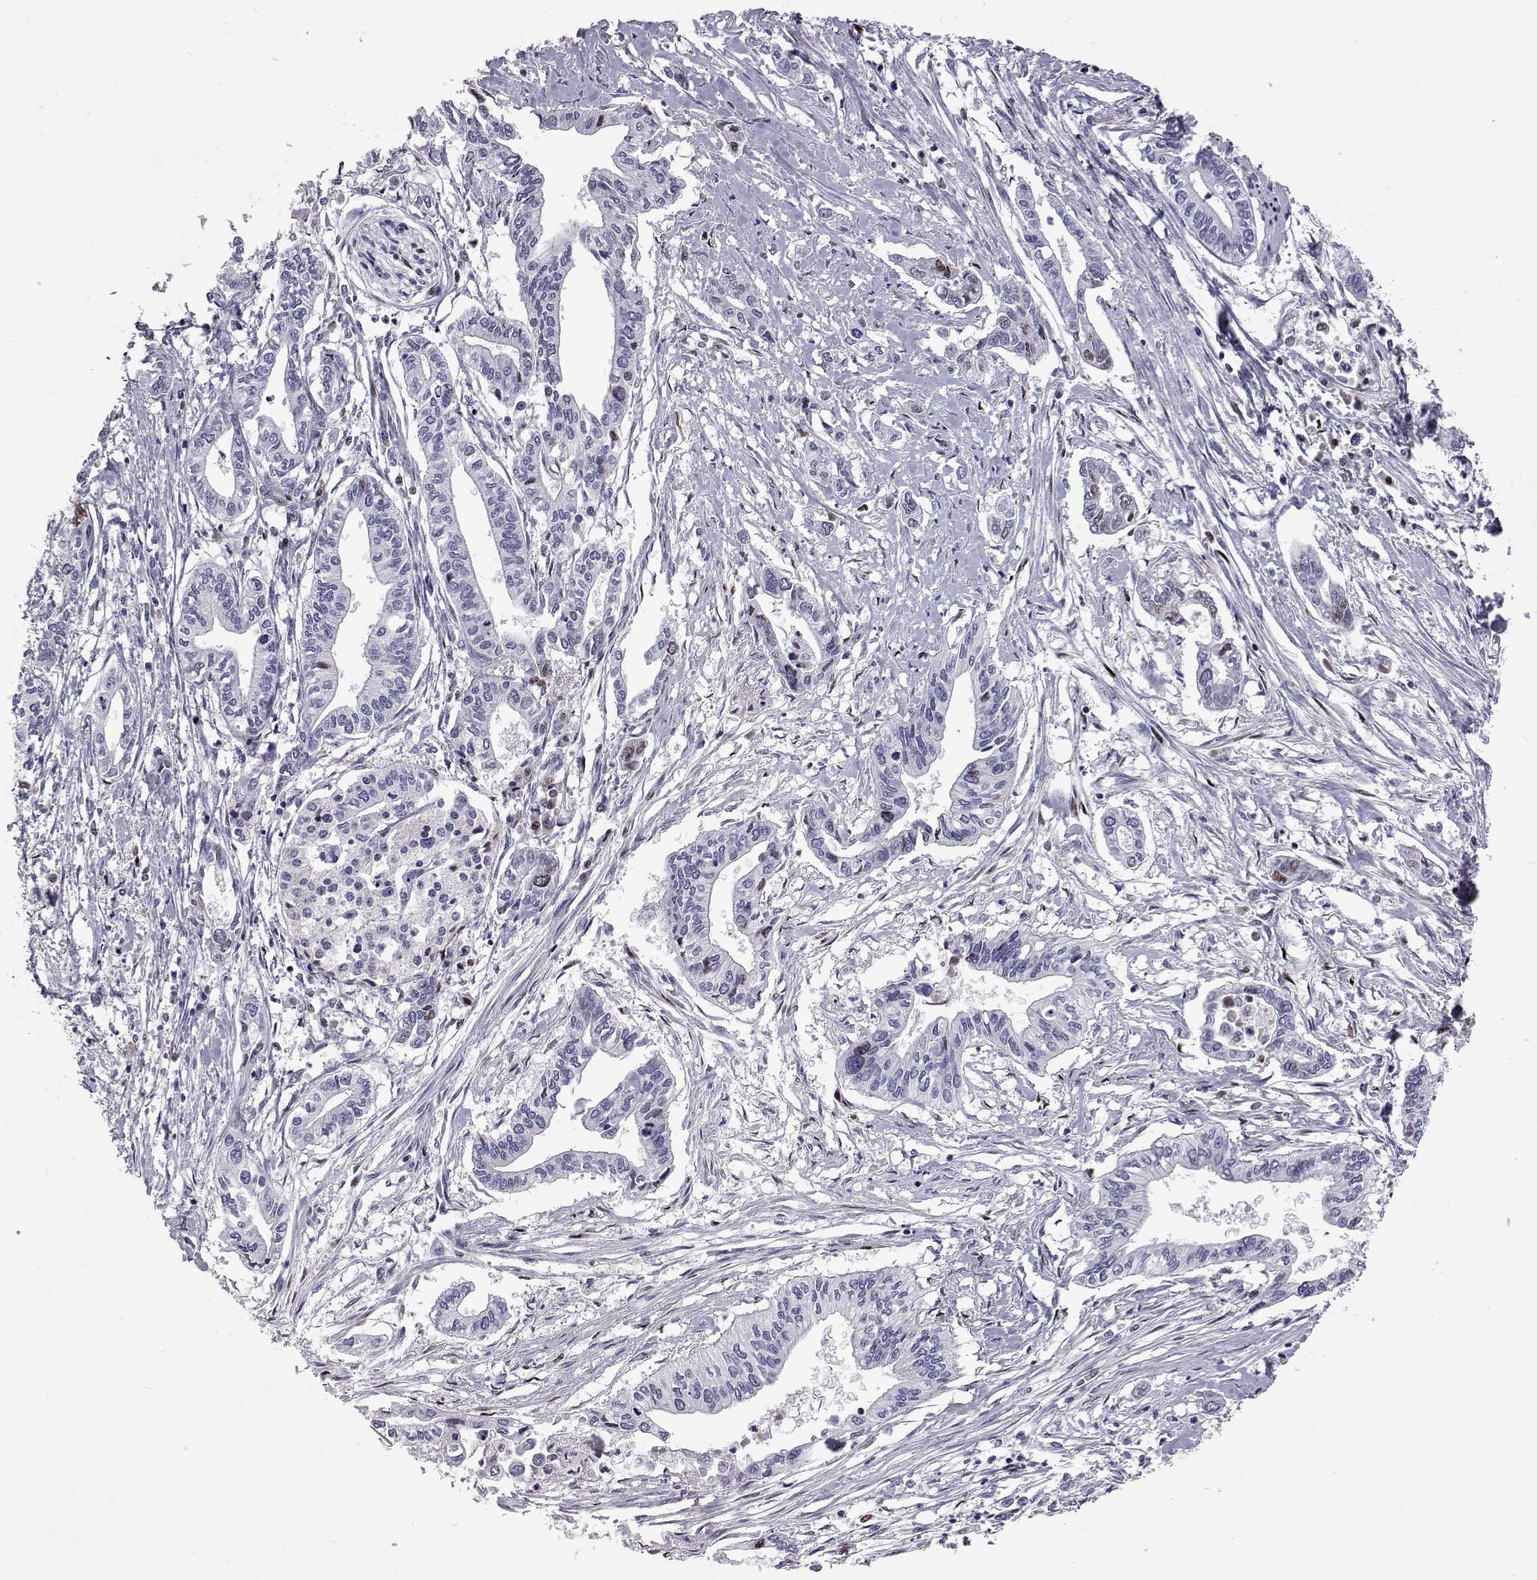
{"staining": {"intensity": "negative", "quantity": "none", "location": "none"}, "tissue": "pancreatic cancer", "cell_type": "Tumor cells", "image_type": "cancer", "snomed": [{"axis": "morphology", "description": "Adenocarcinoma, NOS"}, {"axis": "topography", "description": "Pancreas"}], "caption": "An immunohistochemistry (IHC) photomicrograph of adenocarcinoma (pancreatic) is shown. There is no staining in tumor cells of adenocarcinoma (pancreatic).", "gene": "TCF15", "patient": {"sex": "male", "age": 60}}